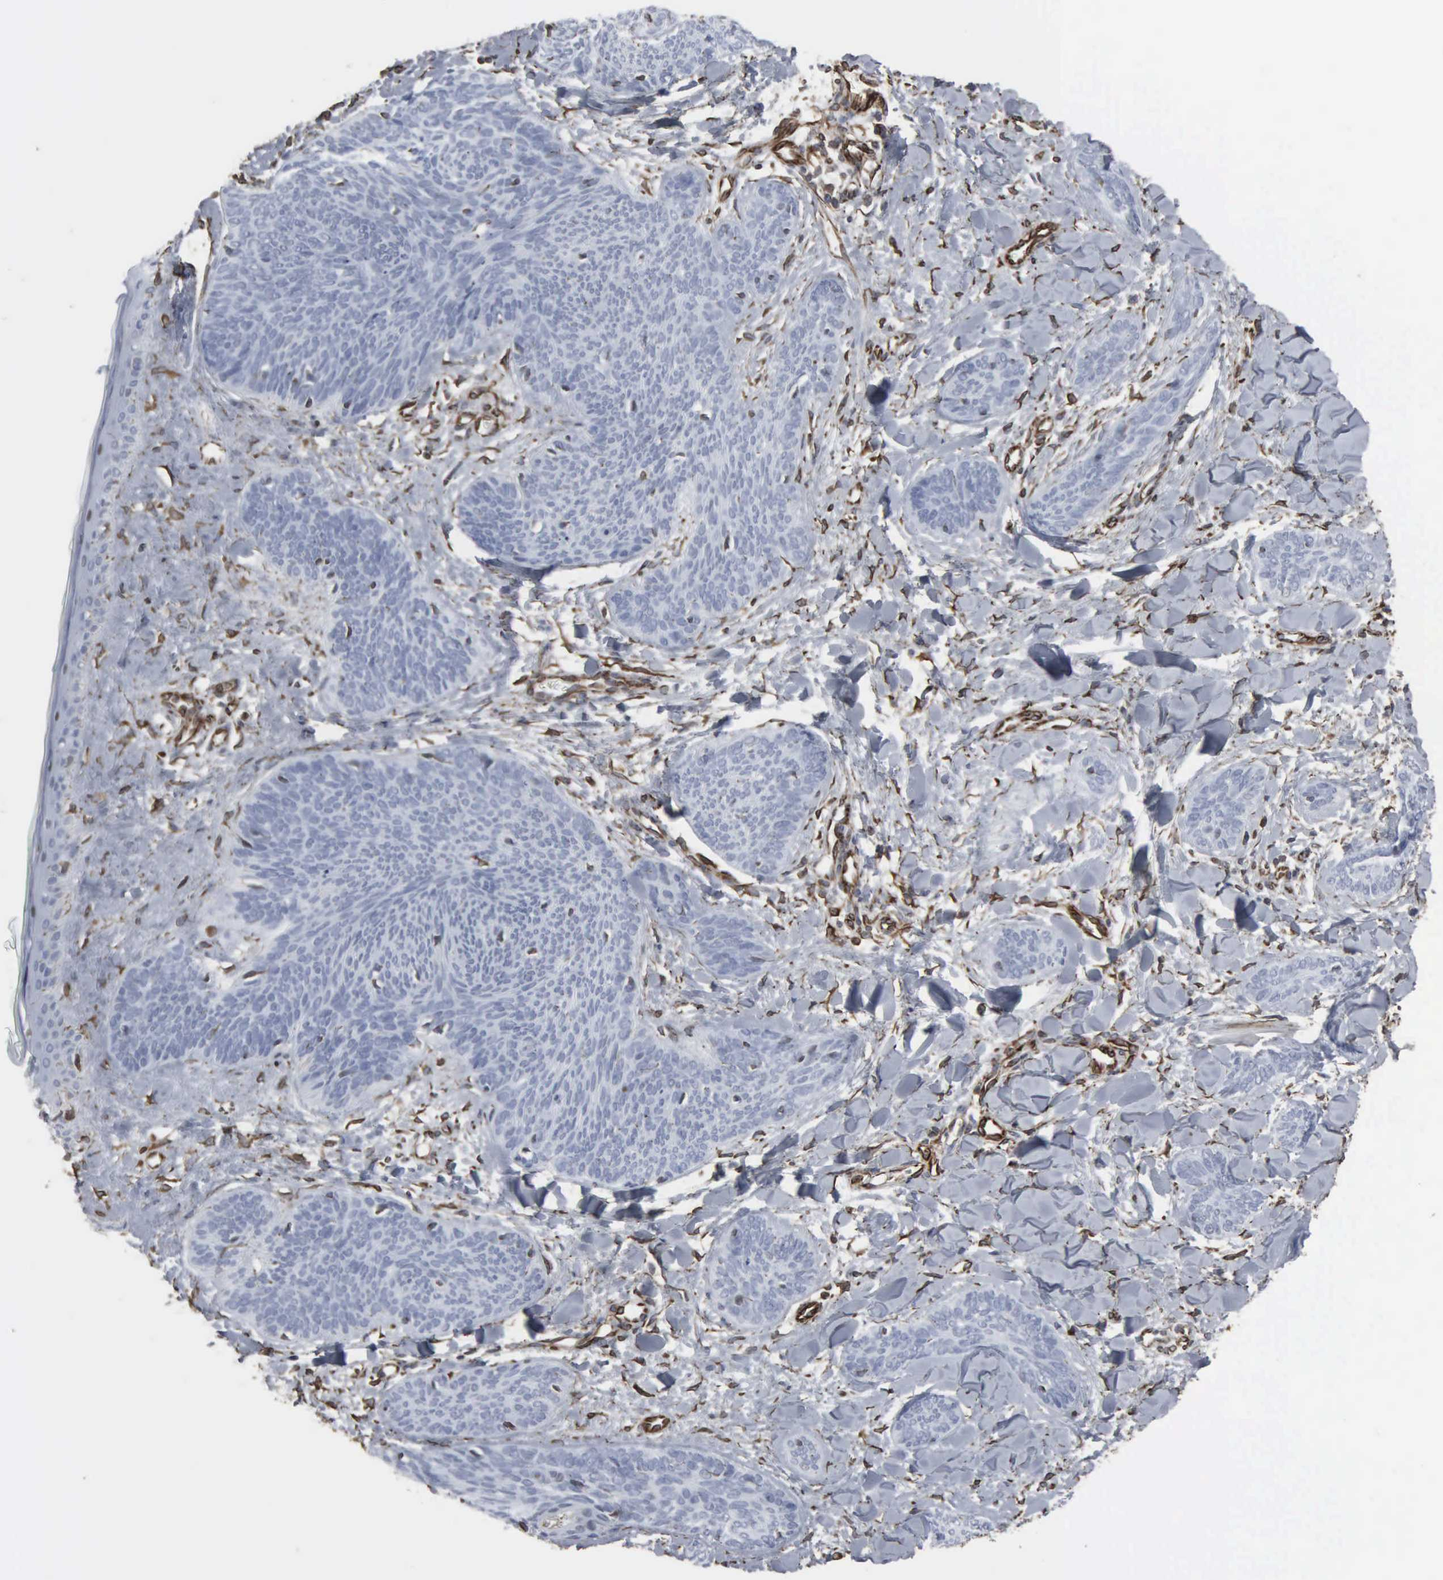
{"staining": {"intensity": "weak", "quantity": "<25%", "location": "nuclear"}, "tissue": "skin cancer", "cell_type": "Tumor cells", "image_type": "cancer", "snomed": [{"axis": "morphology", "description": "Basal cell carcinoma"}, {"axis": "topography", "description": "Skin"}], "caption": "This is an immunohistochemistry micrograph of human skin basal cell carcinoma. There is no expression in tumor cells.", "gene": "CCNE1", "patient": {"sex": "female", "age": 81}}